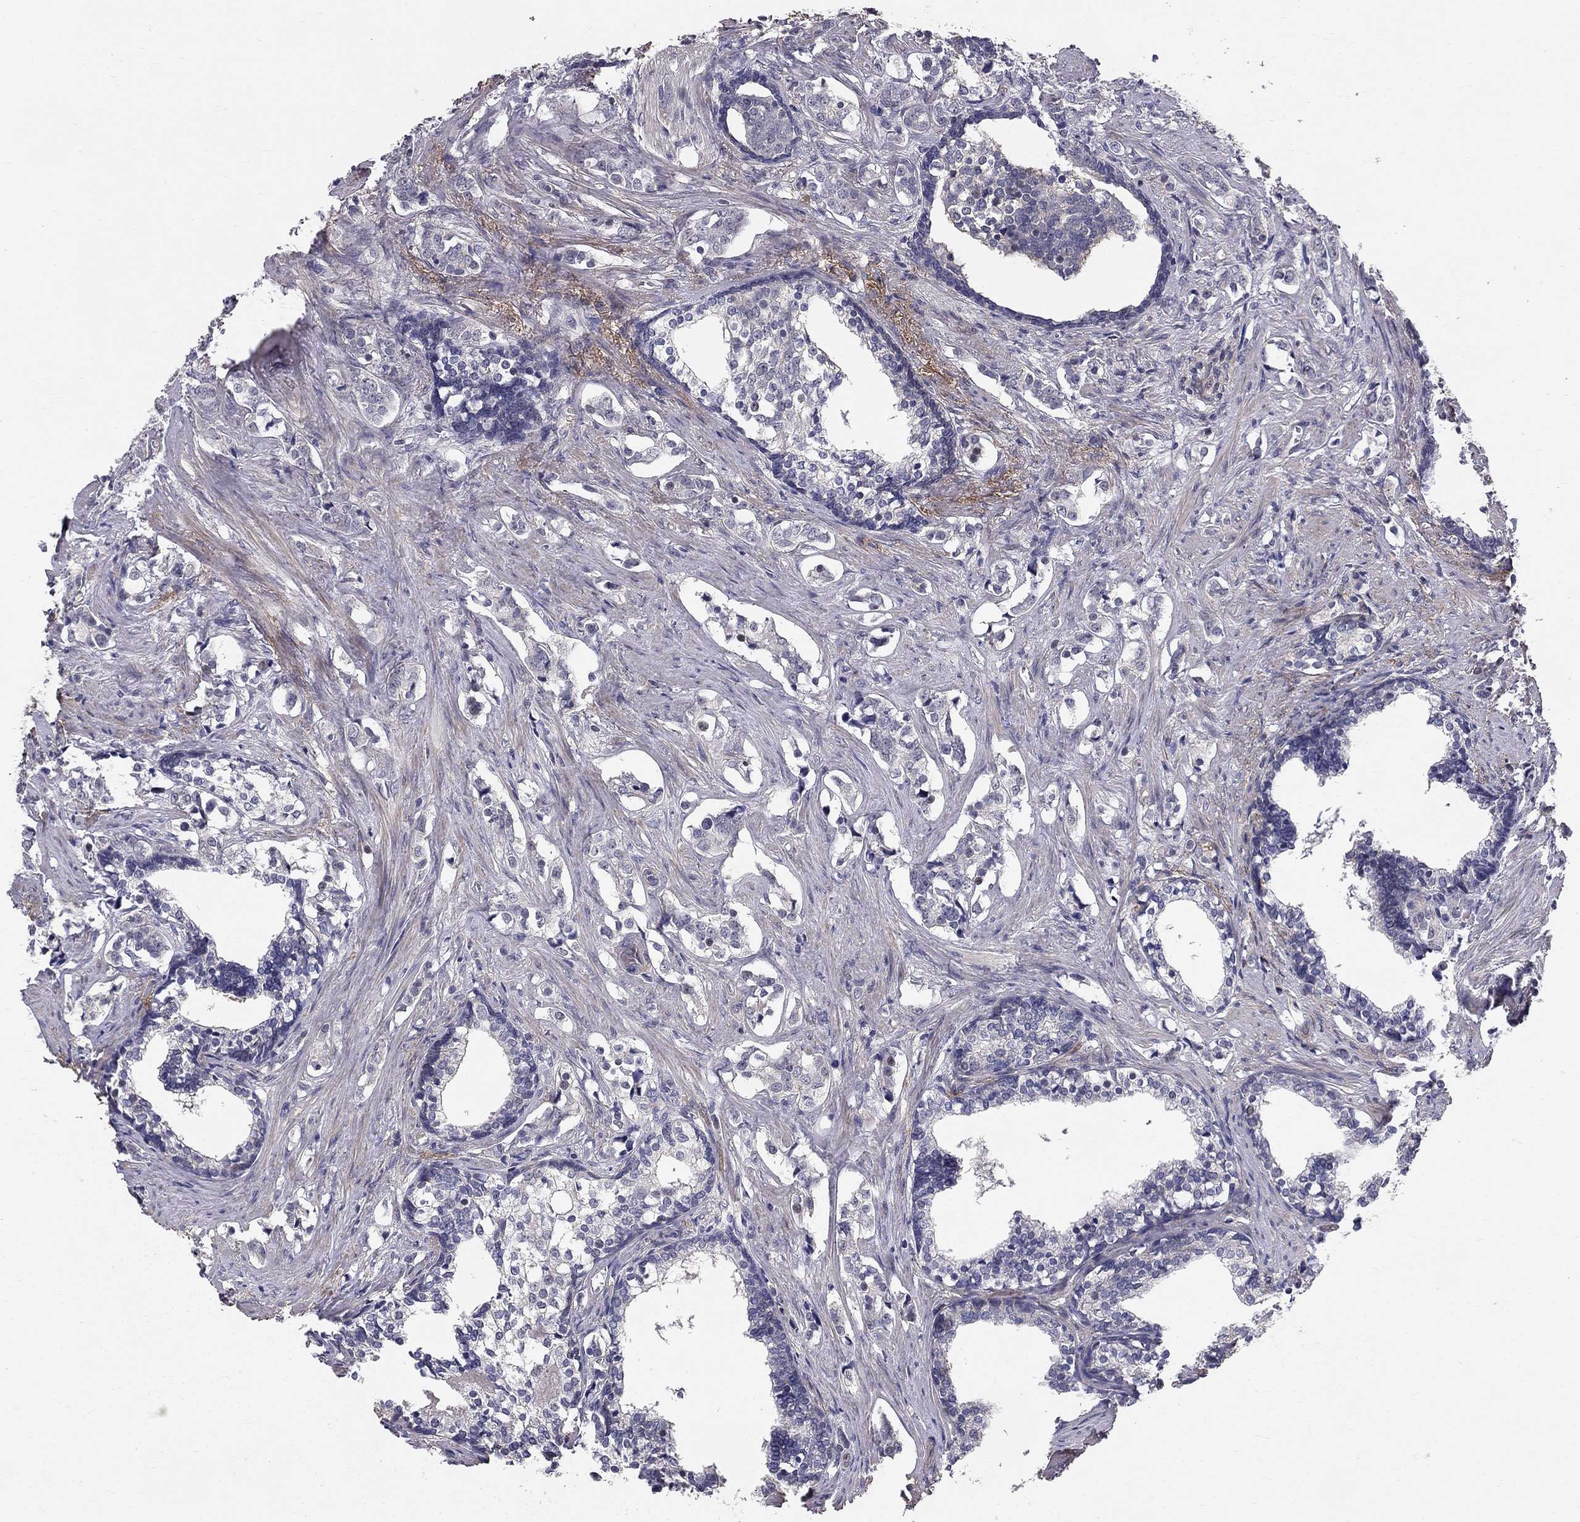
{"staining": {"intensity": "negative", "quantity": "none", "location": "none"}, "tissue": "prostate cancer", "cell_type": "Tumor cells", "image_type": "cancer", "snomed": [{"axis": "morphology", "description": "Adenocarcinoma, NOS"}, {"axis": "topography", "description": "Prostate and seminal vesicle, NOS"}], "caption": "Micrograph shows no protein staining in tumor cells of prostate adenocarcinoma tissue.", "gene": "GJB4", "patient": {"sex": "male", "age": 63}}